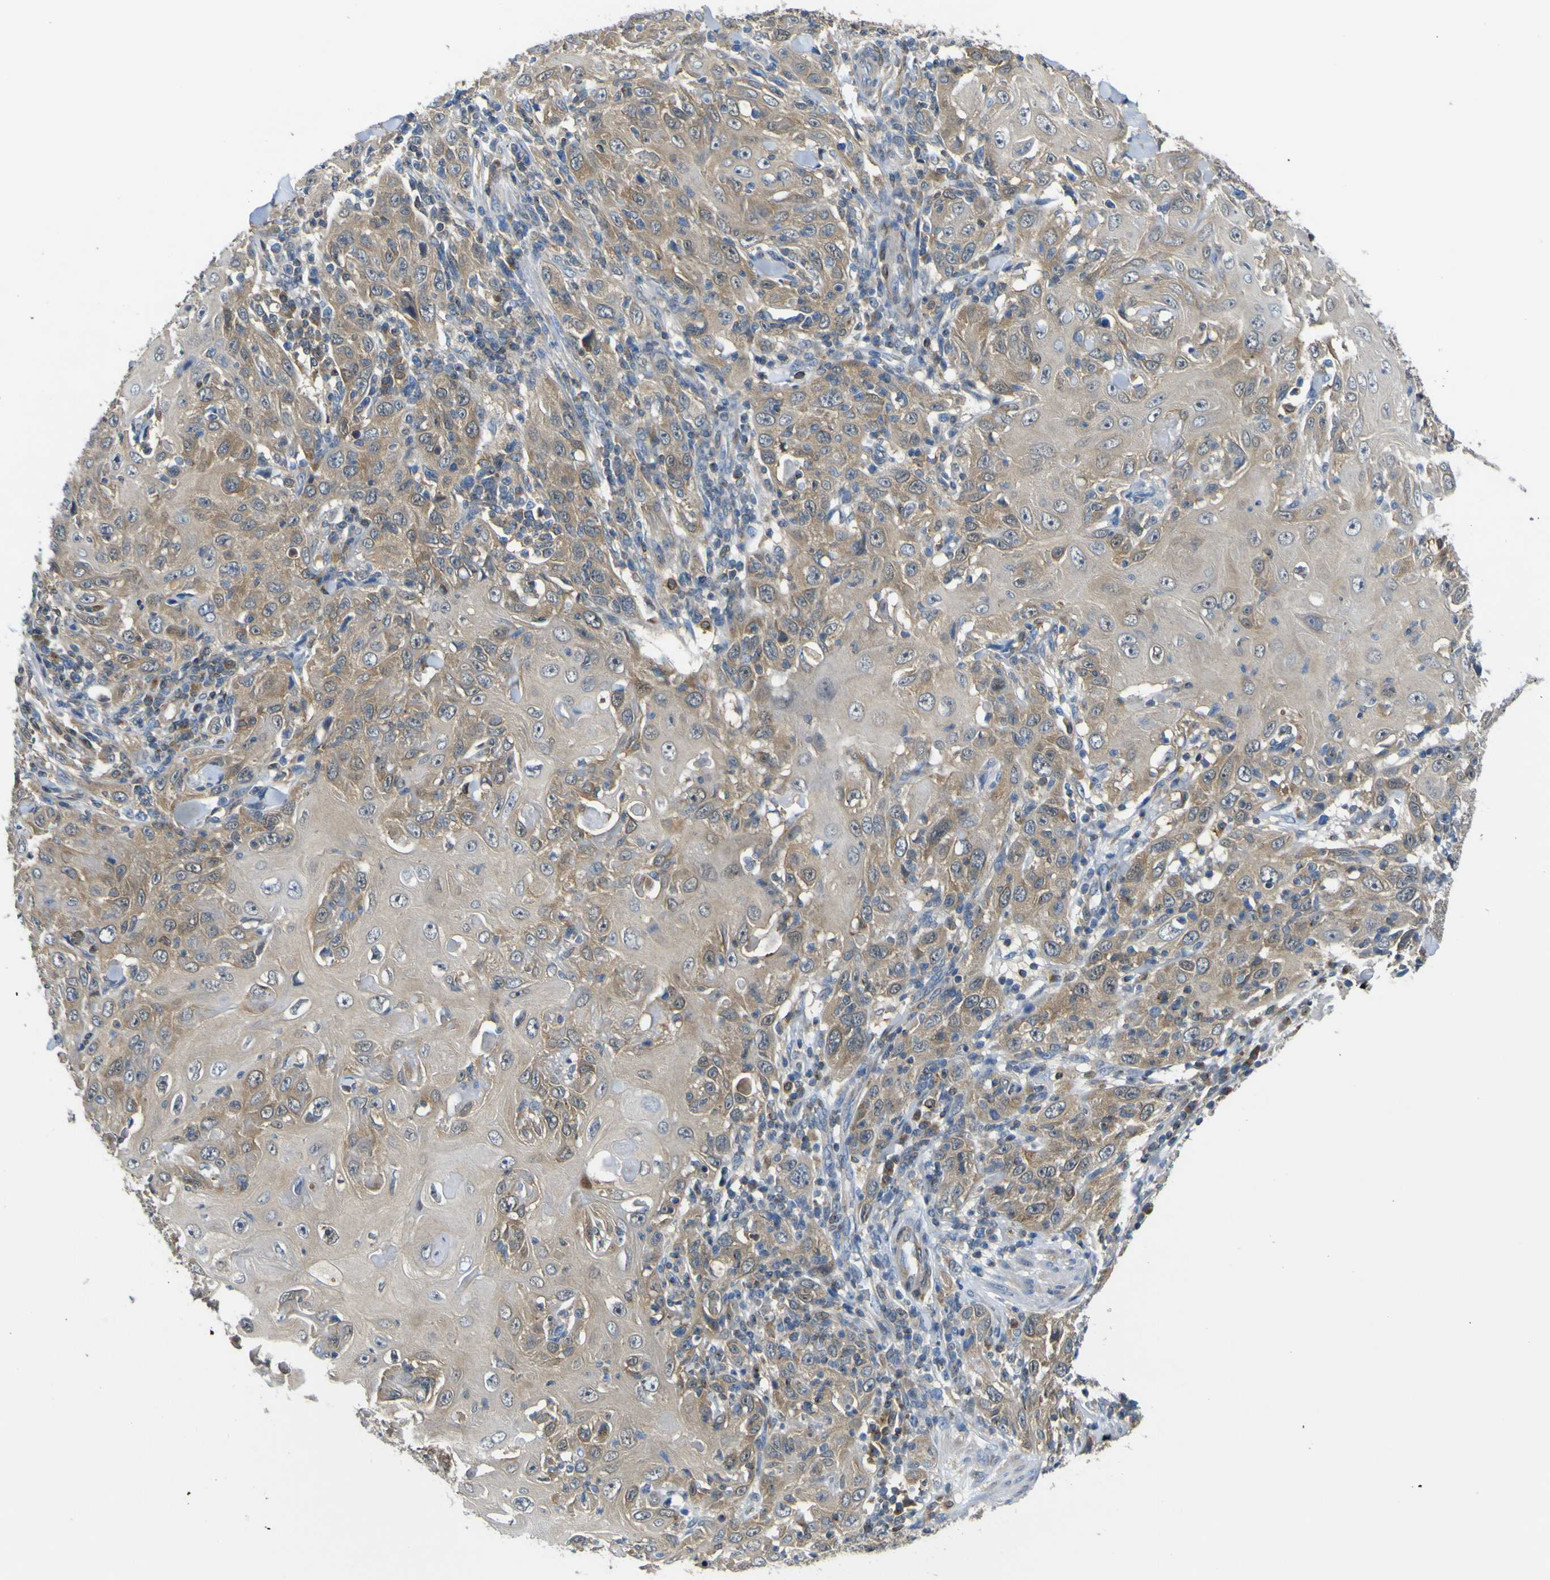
{"staining": {"intensity": "moderate", "quantity": ">75%", "location": "cytoplasmic/membranous"}, "tissue": "skin cancer", "cell_type": "Tumor cells", "image_type": "cancer", "snomed": [{"axis": "morphology", "description": "Squamous cell carcinoma, NOS"}, {"axis": "topography", "description": "Skin"}], "caption": "High-power microscopy captured an IHC micrograph of squamous cell carcinoma (skin), revealing moderate cytoplasmic/membranous staining in about >75% of tumor cells.", "gene": "EML2", "patient": {"sex": "female", "age": 88}}